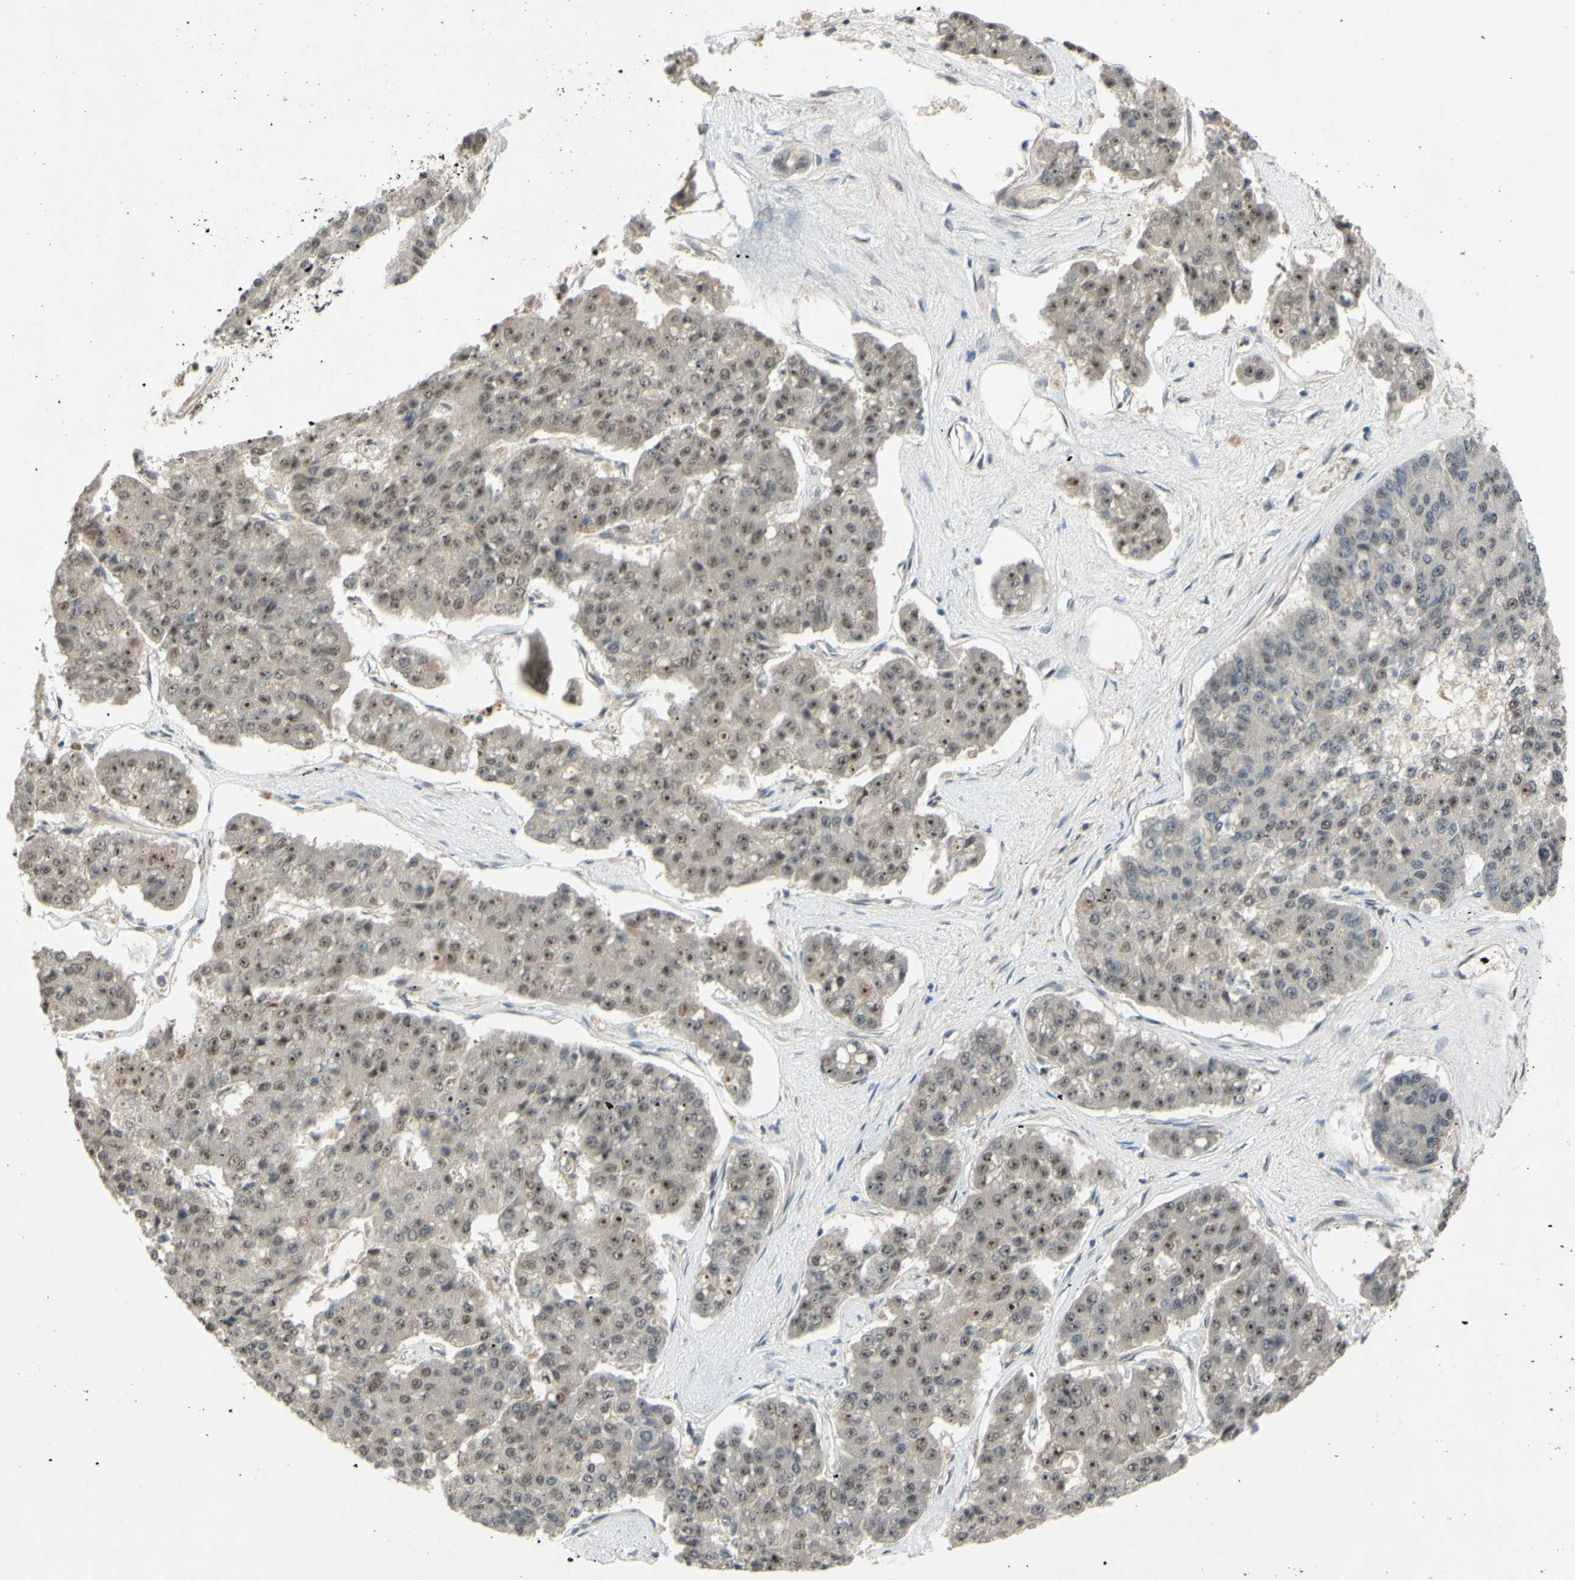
{"staining": {"intensity": "weak", "quantity": ">75%", "location": "cytoplasmic/membranous,nuclear"}, "tissue": "pancreatic cancer", "cell_type": "Tumor cells", "image_type": "cancer", "snomed": [{"axis": "morphology", "description": "Adenocarcinoma, NOS"}, {"axis": "topography", "description": "Pancreas"}], "caption": "The histopathology image exhibits immunohistochemical staining of pancreatic adenocarcinoma. There is weak cytoplasmic/membranous and nuclear staining is appreciated in about >75% of tumor cells.", "gene": "ALK", "patient": {"sex": "male", "age": 50}}